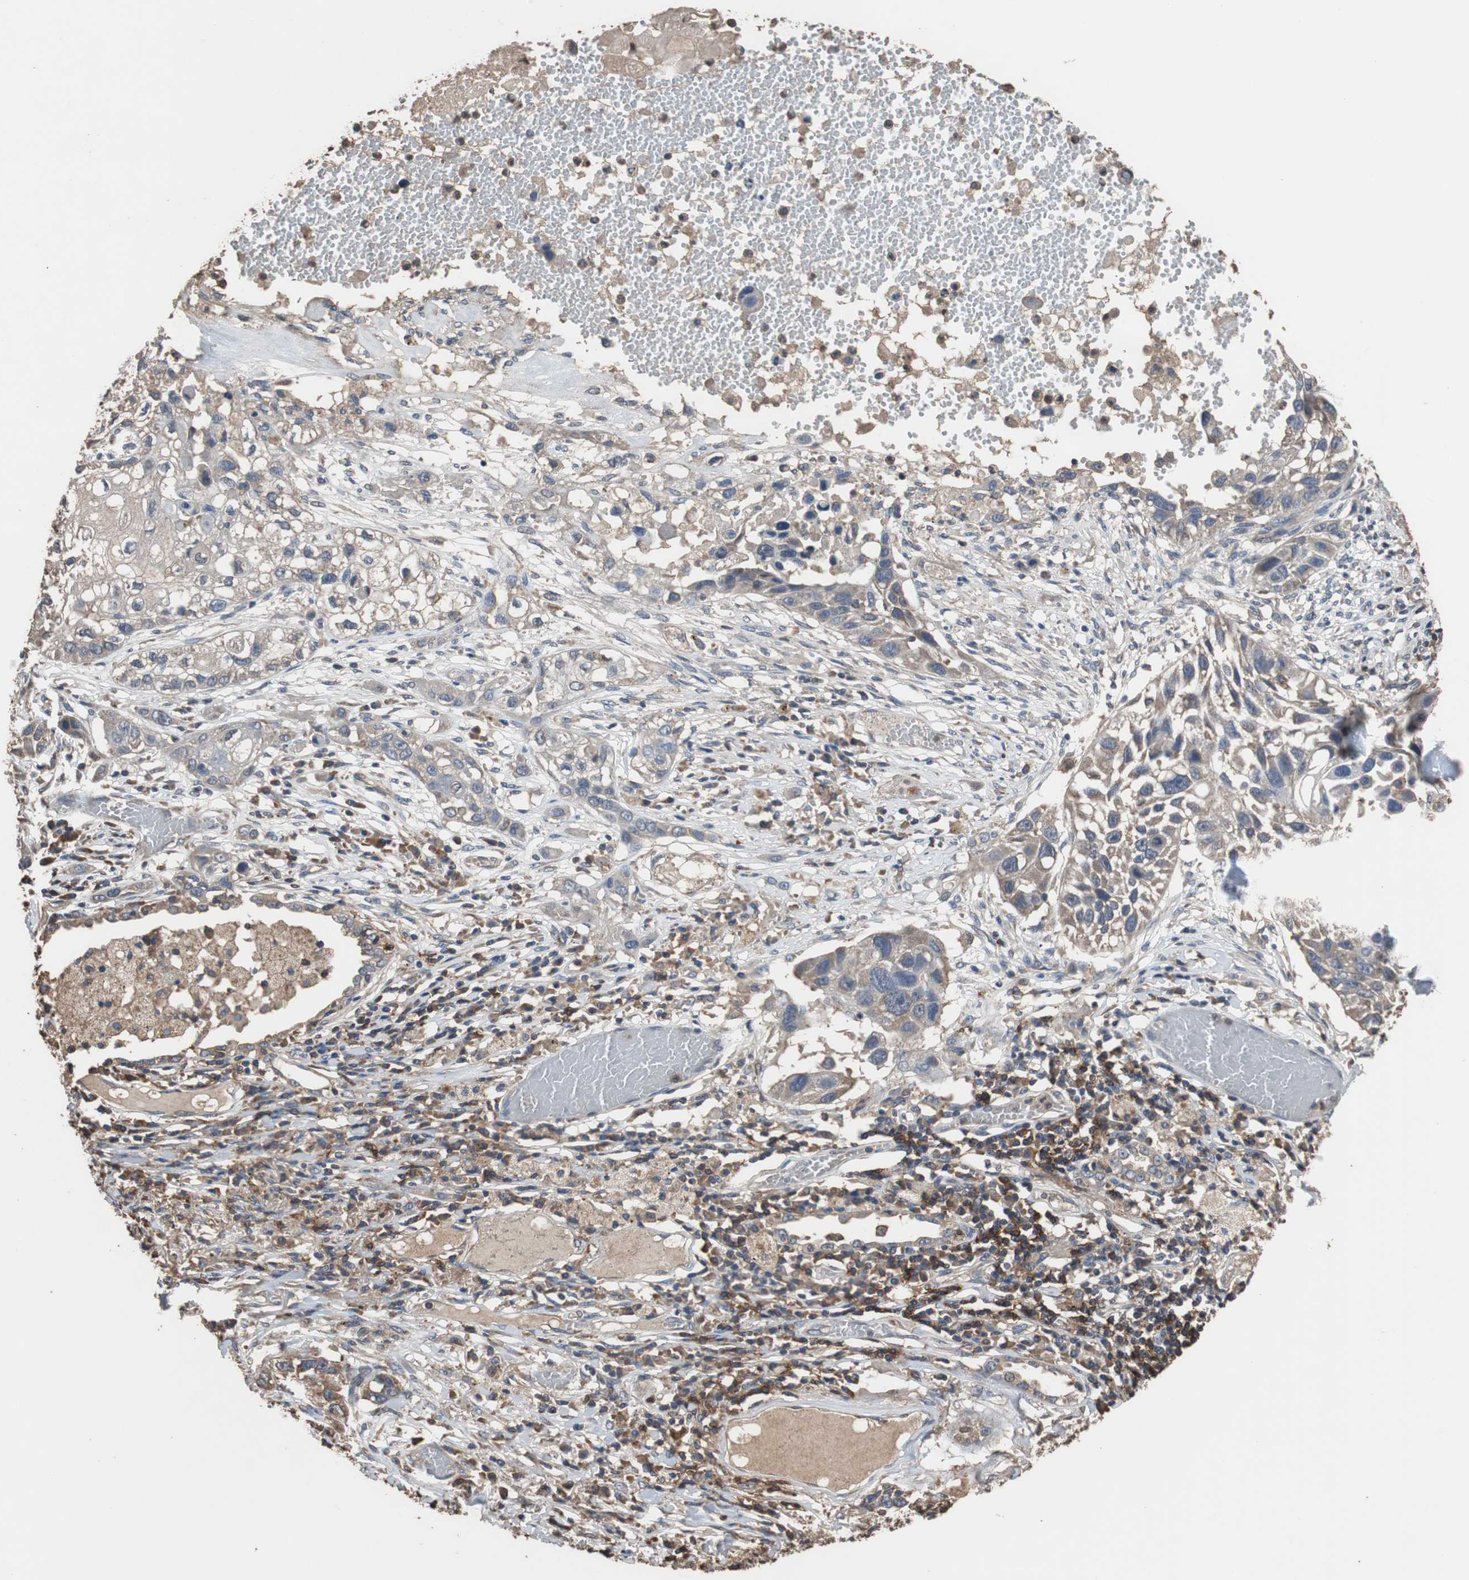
{"staining": {"intensity": "weak", "quantity": "25%-75%", "location": "cytoplasmic/membranous"}, "tissue": "lung cancer", "cell_type": "Tumor cells", "image_type": "cancer", "snomed": [{"axis": "morphology", "description": "Squamous cell carcinoma, NOS"}, {"axis": "topography", "description": "Lung"}], "caption": "Protein staining of squamous cell carcinoma (lung) tissue reveals weak cytoplasmic/membranous positivity in about 25%-75% of tumor cells. Using DAB (3,3'-diaminobenzidine) (brown) and hematoxylin (blue) stains, captured at high magnification using brightfield microscopy.", "gene": "SCIMP", "patient": {"sex": "male", "age": 71}}